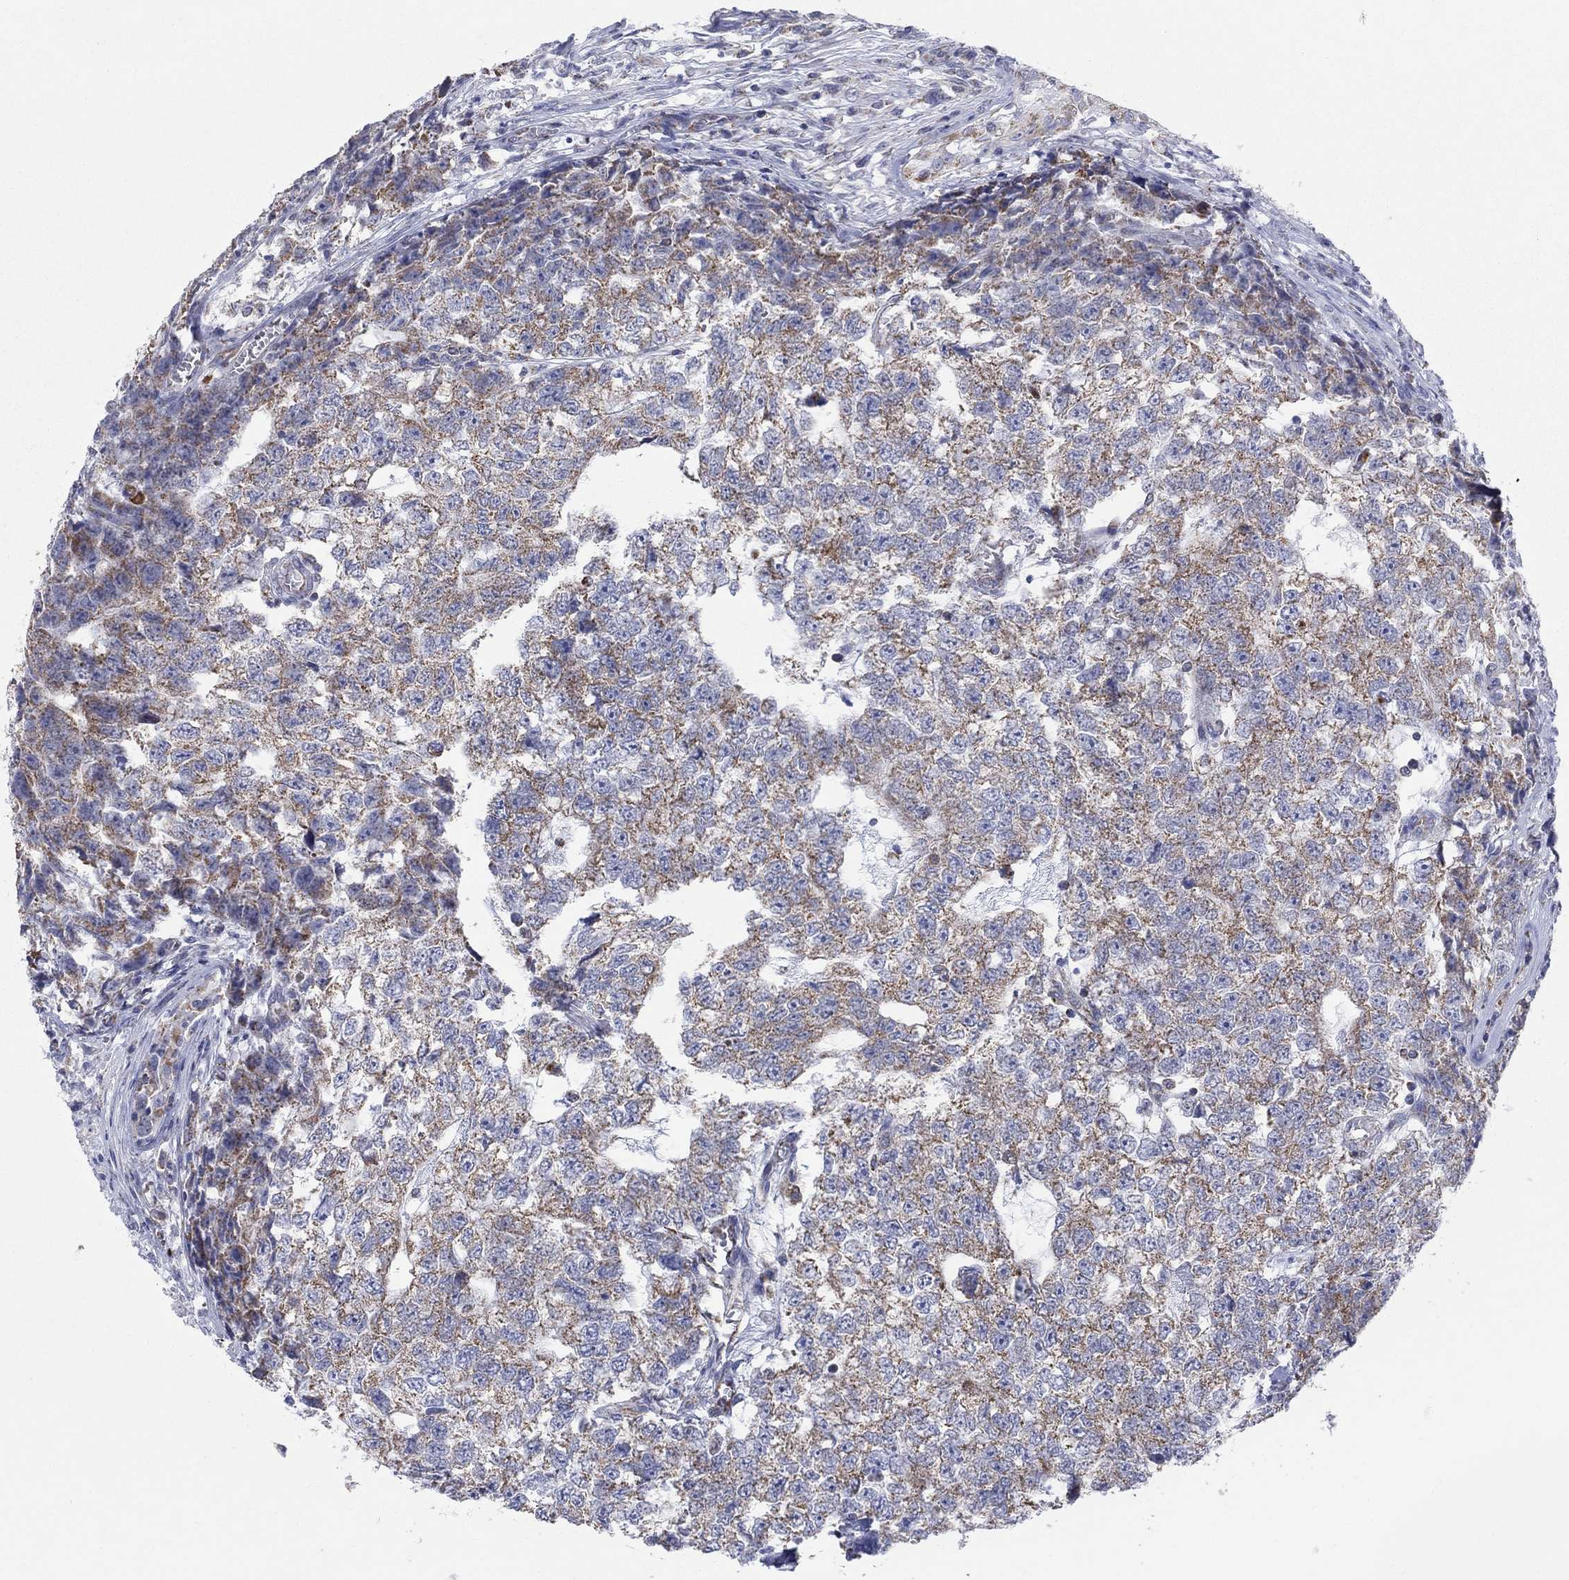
{"staining": {"intensity": "moderate", "quantity": "25%-75%", "location": "cytoplasmic/membranous"}, "tissue": "testis cancer", "cell_type": "Tumor cells", "image_type": "cancer", "snomed": [{"axis": "morphology", "description": "Seminoma, NOS"}, {"axis": "morphology", "description": "Carcinoma, Embryonal, NOS"}, {"axis": "topography", "description": "Testis"}], "caption": "A high-resolution micrograph shows immunohistochemistry staining of testis cancer (seminoma), which shows moderate cytoplasmic/membranous positivity in approximately 25%-75% of tumor cells. (DAB = brown stain, brightfield microscopy at high magnification).", "gene": "KISS1R", "patient": {"sex": "male", "age": 22}}